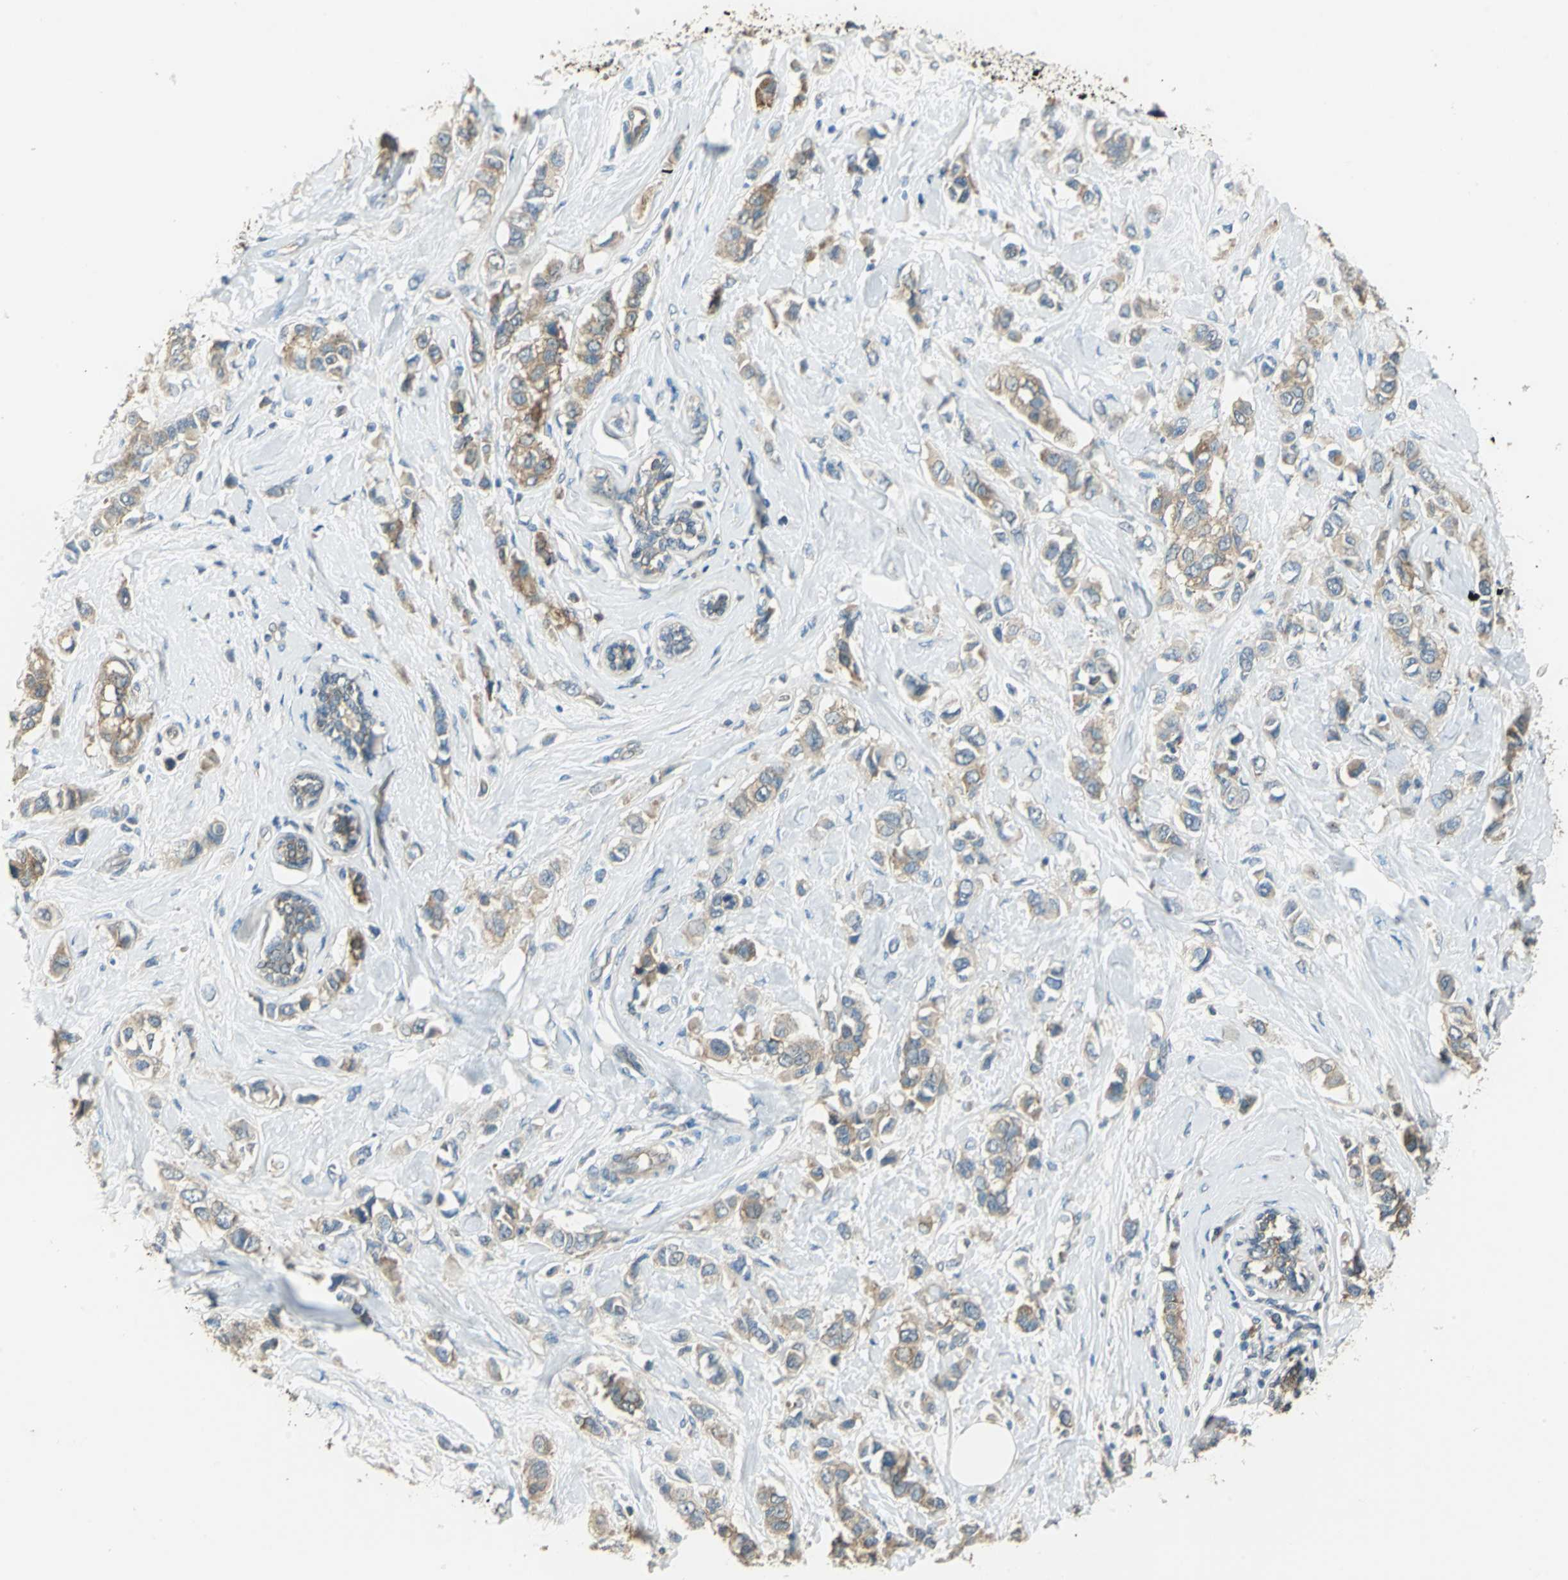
{"staining": {"intensity": "moderate", "quantity": ">75%", "location": "cytoplasmic/membranous"}, "tissue": "breast cancer", "cell_type": "Tumor cells", "image_type": "cancer", "snomed": [{"axis": "morphology", "description": "Duct carcinoma"}, {"axis": "topography", "description": "Breast"}], "caption": "A histopathology image of intraductal carcinoma (breast) stained for a protein displays moderate cytoplasmic/membranous brown staining in tumor cells.", "gene": "SHC2", "patient": {"sex": "female", "age": 50}}